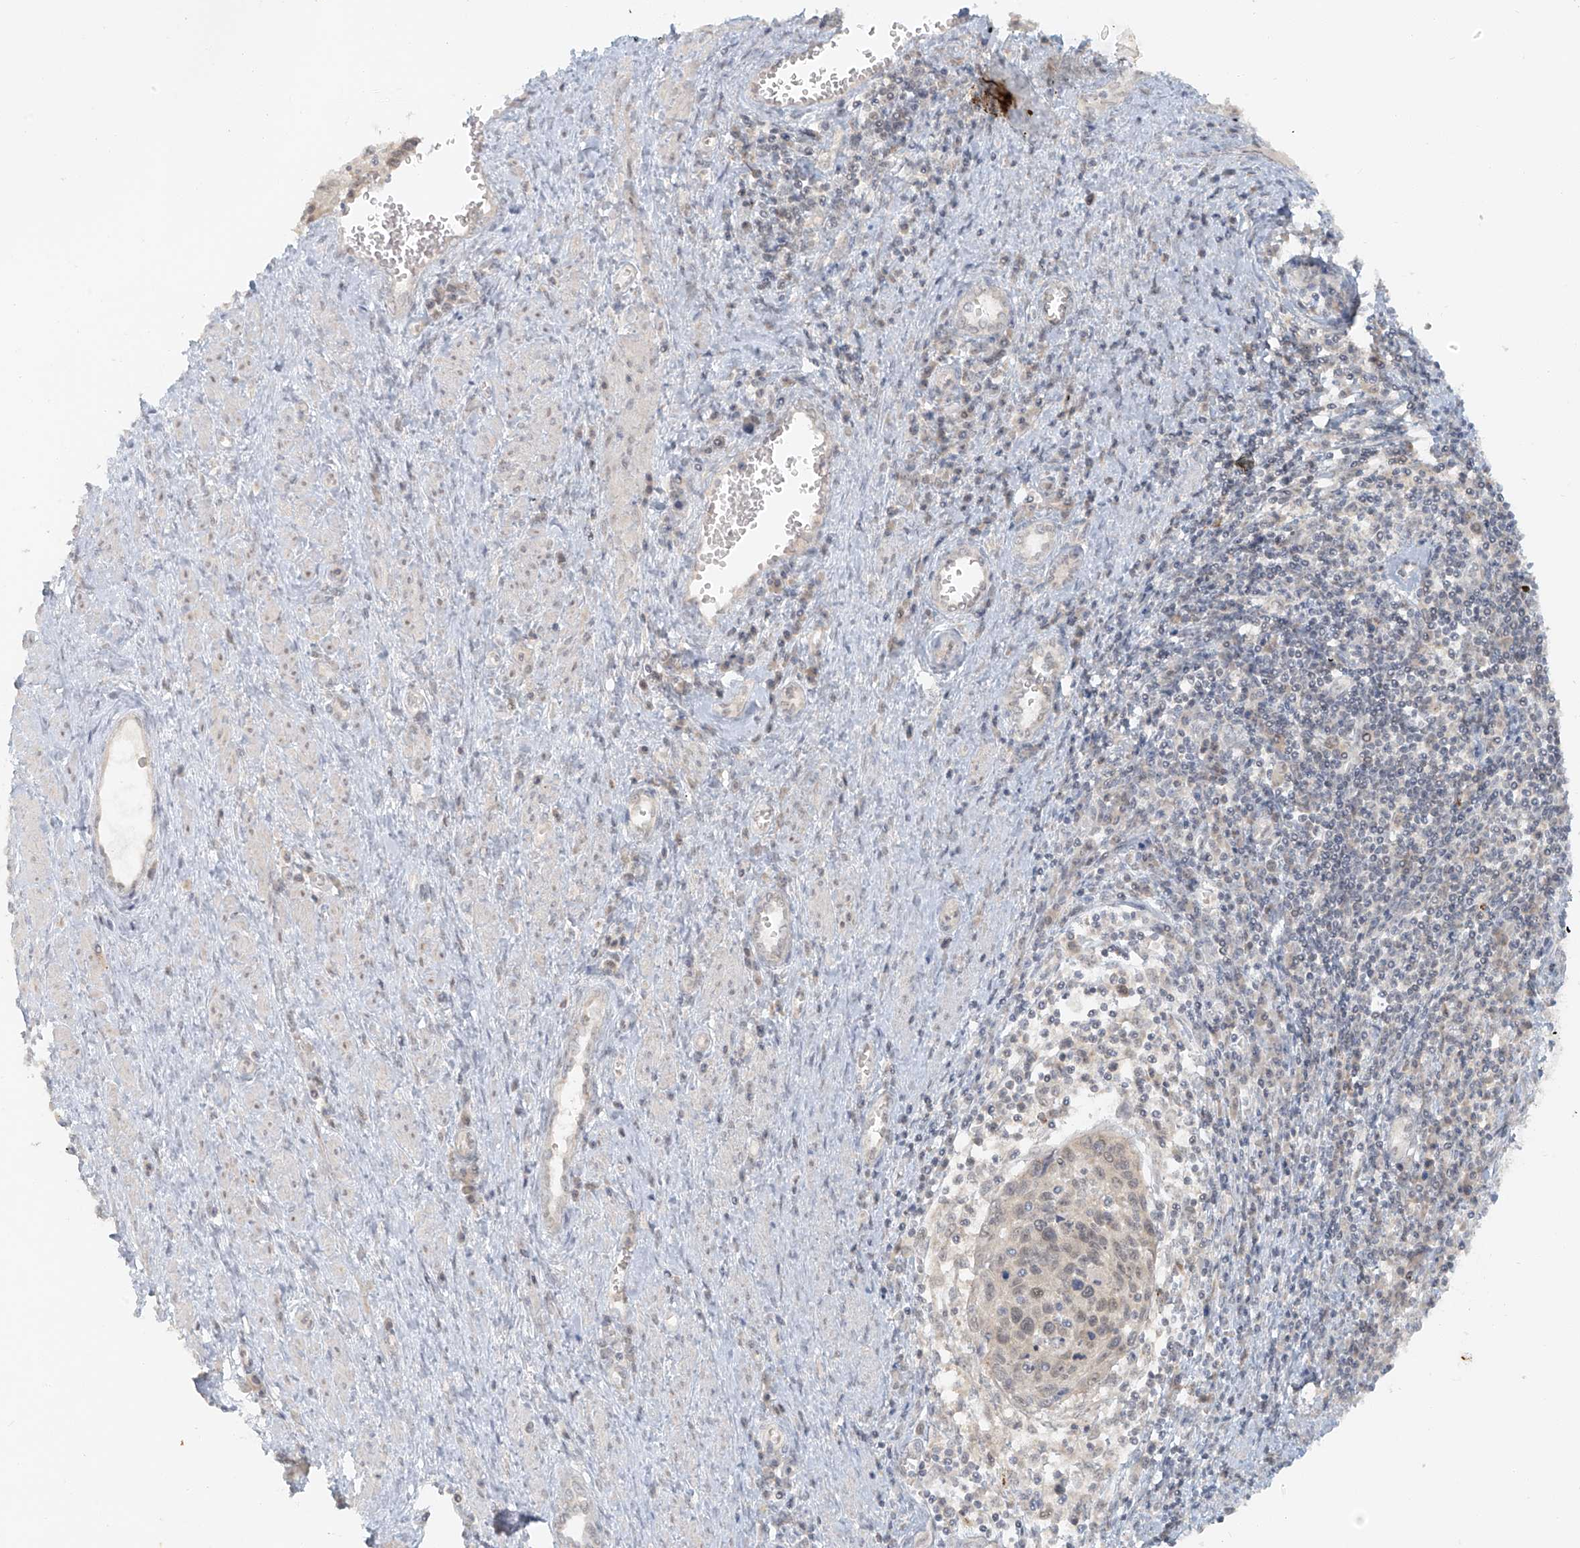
{"staining": {"intensity": "moderate", "quantity": "<25%", "location": "cytoplasmic/membranous,nuclear"}, "tissue": "cervical cancer", "cell_type": "Tumor cells", "image_type": "cancer", "snomed": [{"axis": "morphology", "description": "Squamous cell carcinoma, NOS"}, {"axis": "topography", "description": "Cervix"}], "caption": "Protein analysis of cervical cancer (squamous cell carcinoma) tissue demonstrates moderate cytoplasmic/membranous and nuclear positivity in approximately <25% of tumor cells. Immunohistochemistry (ihc) stains the protein in brown and the nuclei are stained blue.", "gene": "MIPEP", "patient": {"sex": "female", "age": 32}}